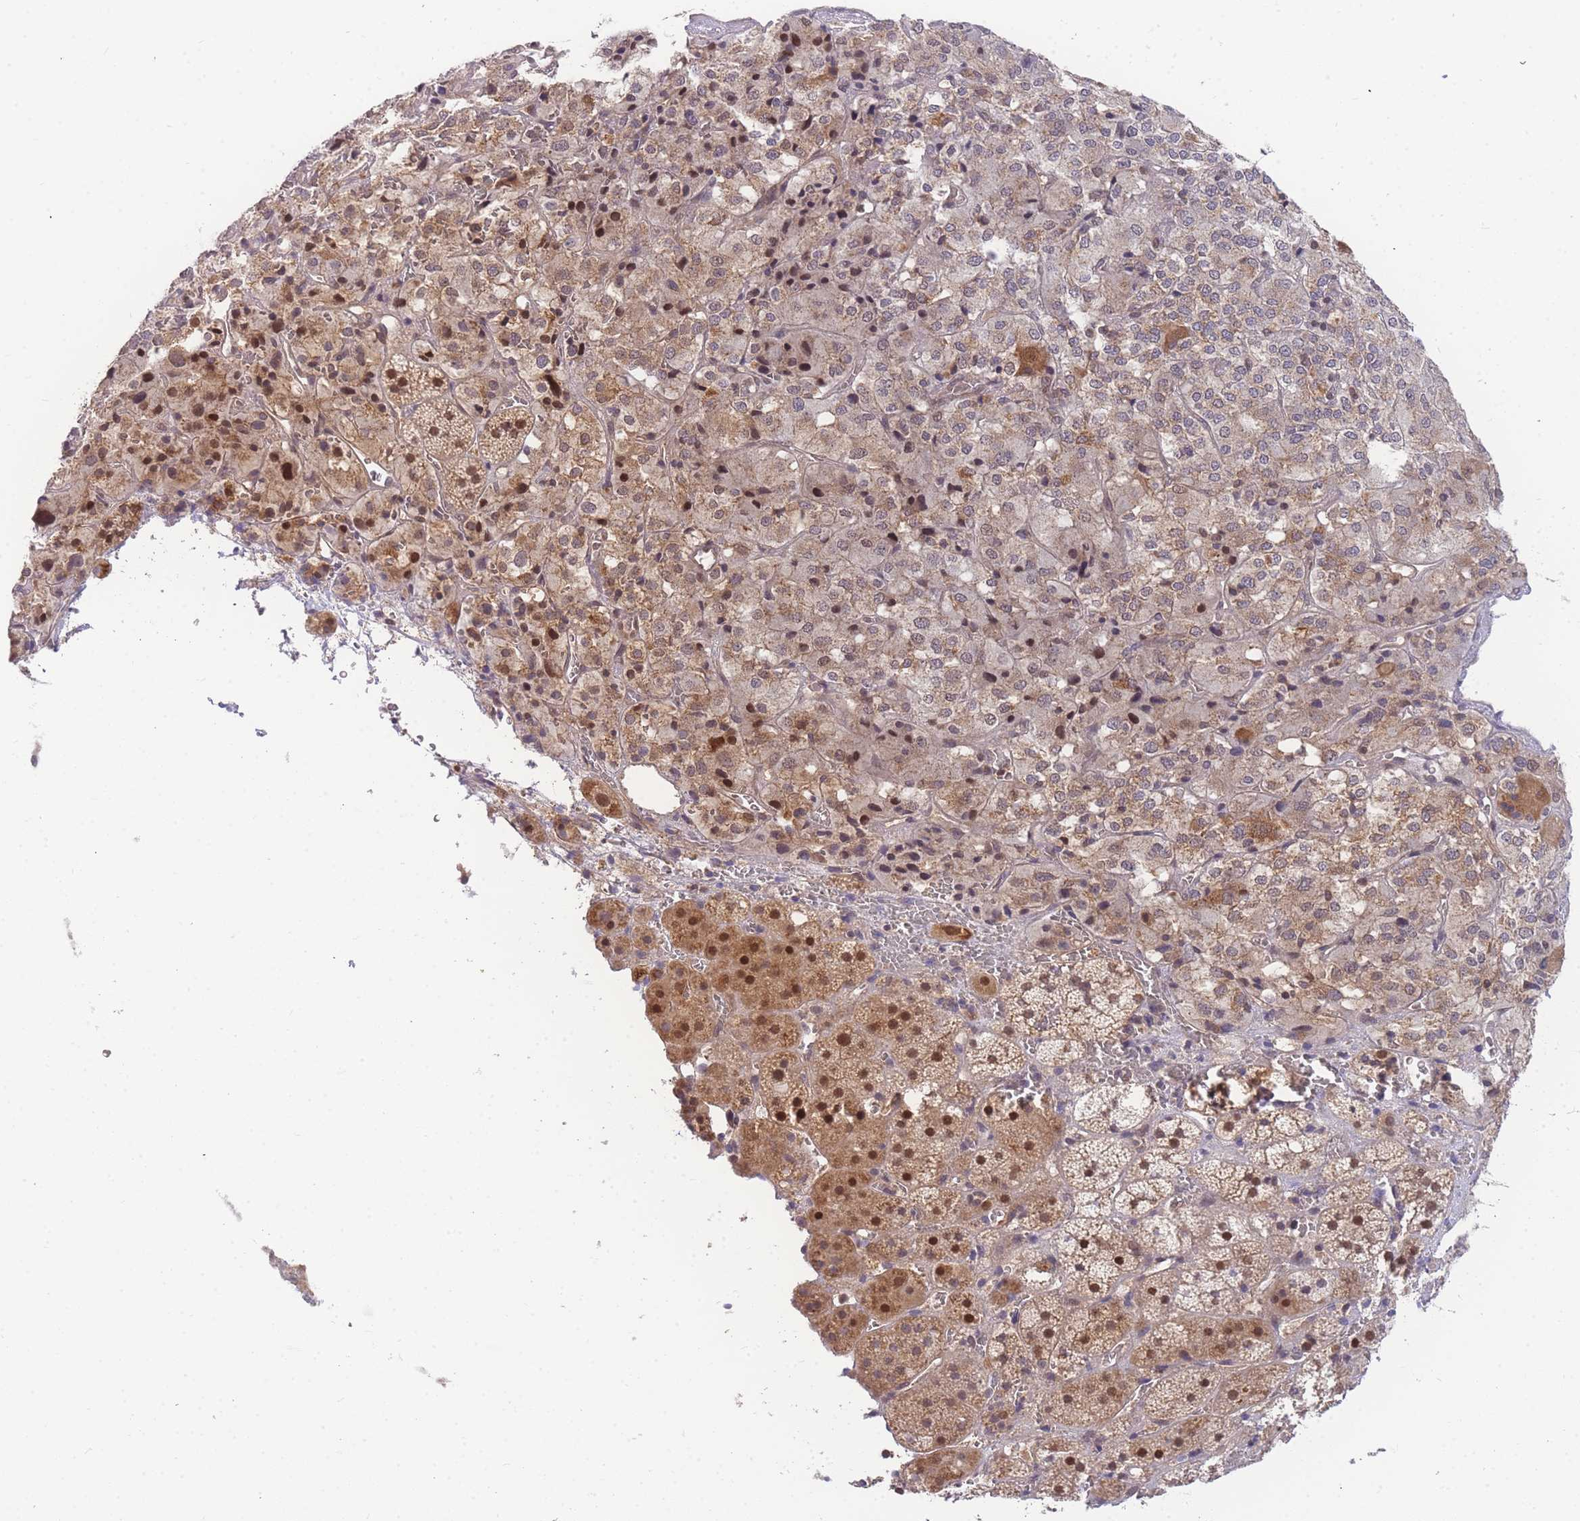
{"staining": {"intensity": "moderate", "quantity": ">75%", "location": "cytoplasmic/membranous,nuclear"}, "tissue": "adrenal gland", "cell_type": "Glandular cells", "image_type": "normal", "snomed": [{"axis": "morphology", "description": "Normal tissue, NOS"}, {"axis": "topography", "description": "Adrenal gland"}], "caption": "Protein staining of unremarkable adrenal gland shows moderate cytoplasmic/membranous,nuclear staining in approximately >75% of glandular cells.", "gene": "KIAA1191", "patient": {"sex": "female", "age": 44}}